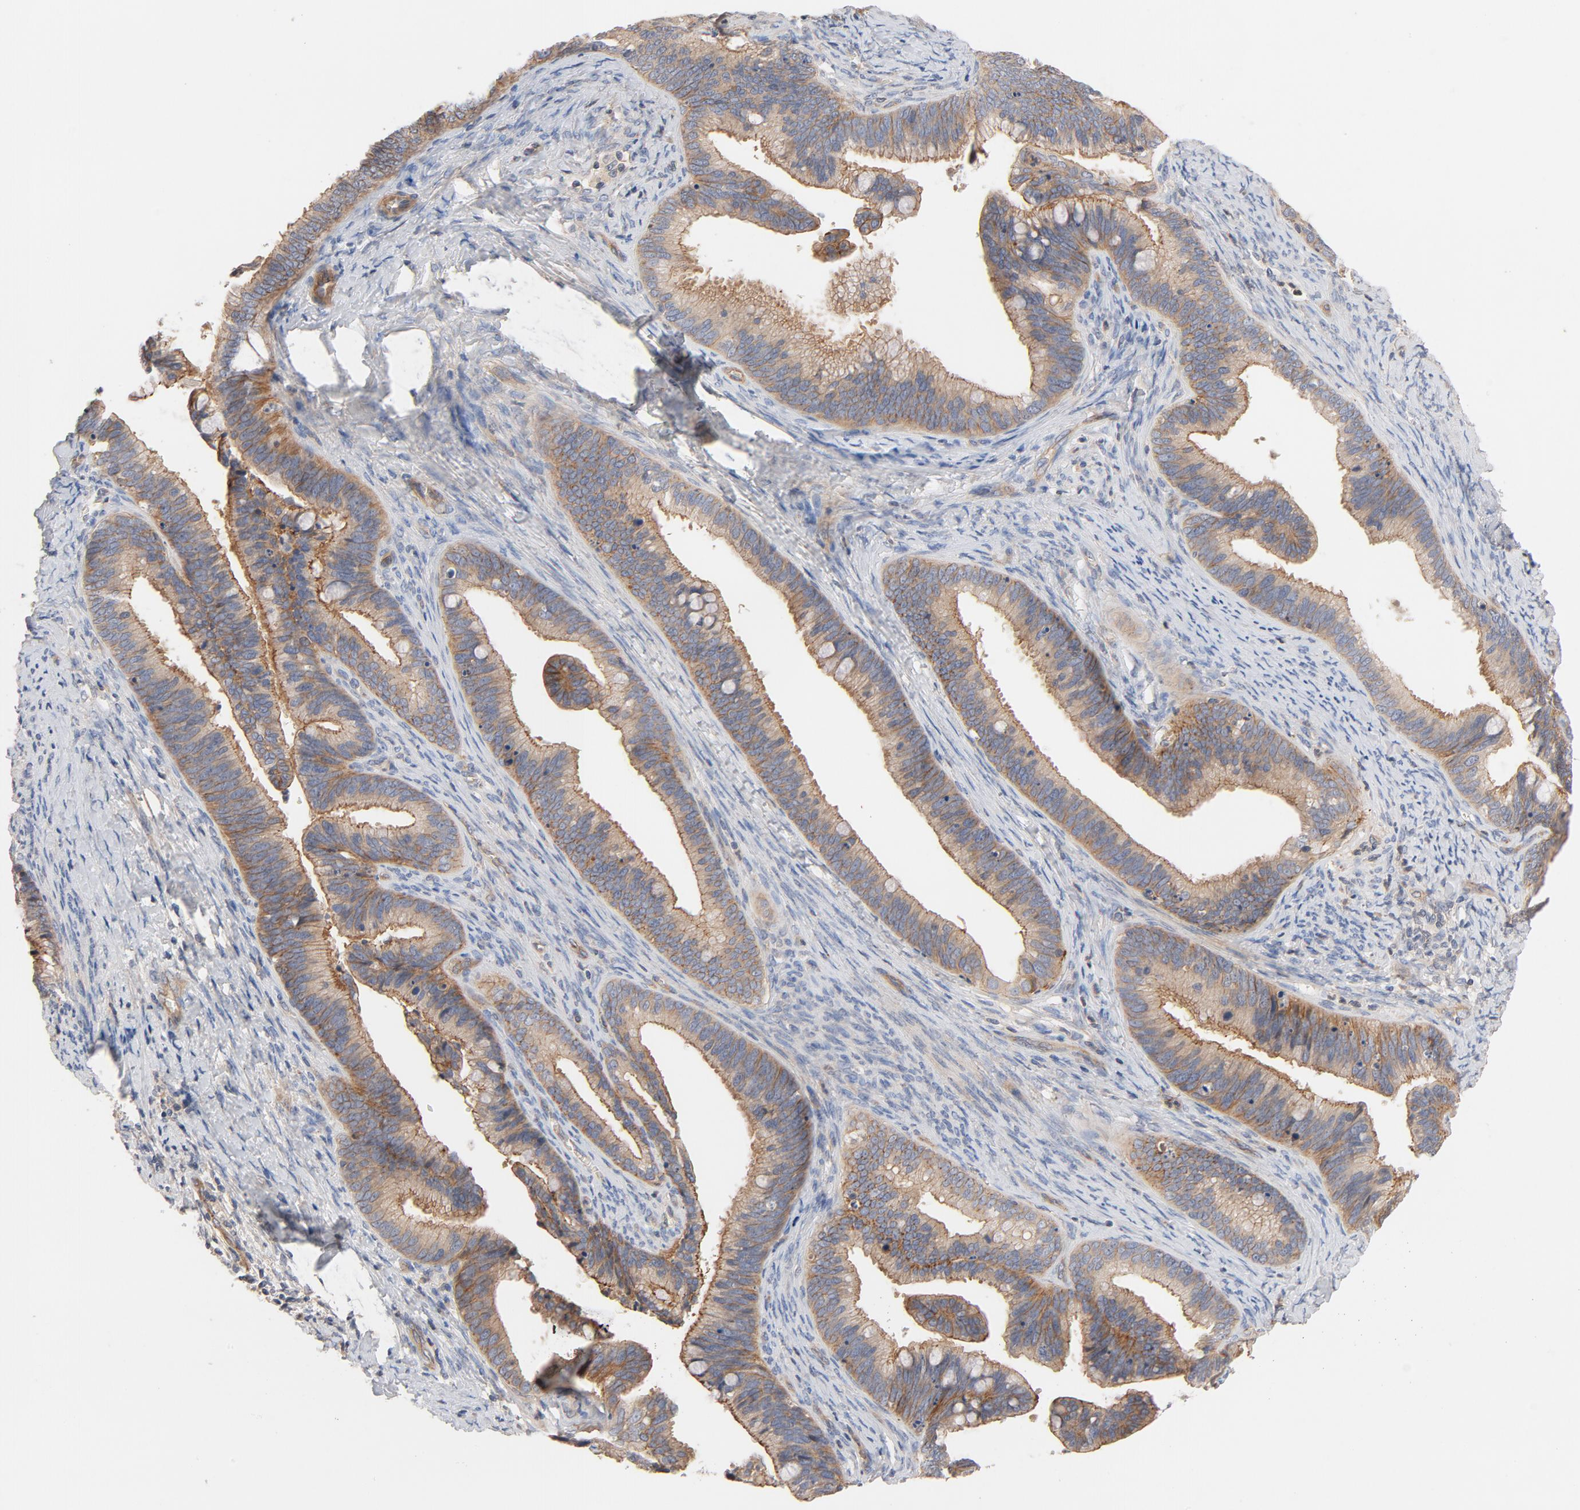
{"staining": {"intensity": "moderate", "quantity": ">75%", "location": "cytoplasmic/membranous"}, "tissue": "cervical cancer", "cell_type": "Tumor cells", "image_type": "cancer", "snomed": [{"axis": "morphology", "description": "Adenocarcinoma, NOS"}, {"axis": "topography", "description": "Cervix"}], "caption": "Immunohistochemistry (IHC) (DAB) staining of adenocarcinoma (cervical) displays moderate cytoplasmic/membranous protein staining in about >75% of tumor cells.", "gene": "STRN3", "patient": {"sex": "female", "age": 47}}